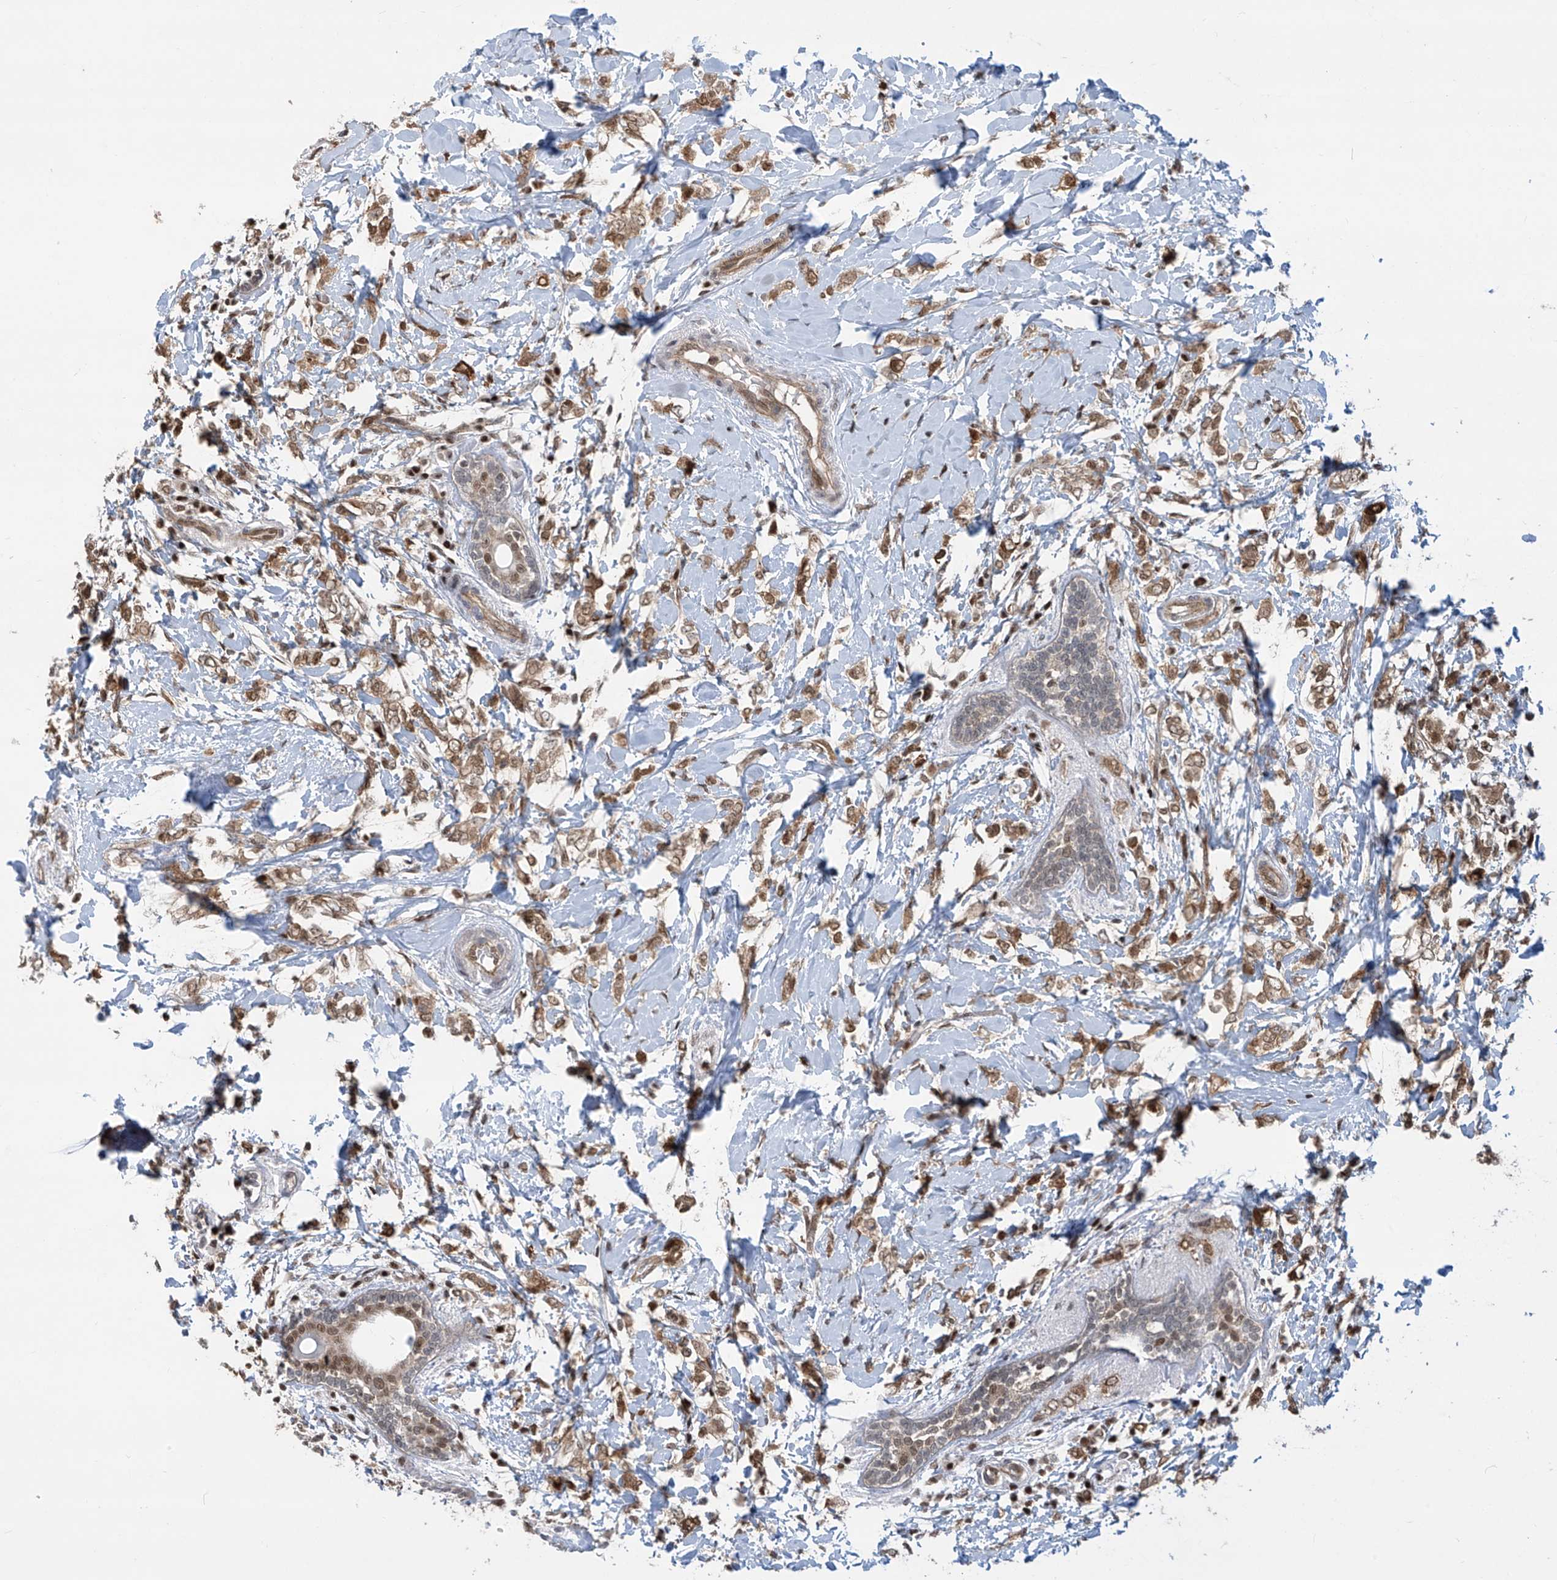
{"staining": {"intensity": "moderate", "quantity": ">75%", "location": "cytoplasmic/membranous,nuclear"}, "tissue": "breast cancer", "cell_type": "Tumor cells", "image_type": "cancer", "snomed": [{"axis": "morphology", "description": "Normal tissue, NOS"}, {"axis": "morphology", "description": "Lobular carcinoma"}, {"axis": "topography", "description": "Breast"}], "caption": "Tumor cells display moderate cytoplasmic/membranous and nuclear positivity in about >75% of cells in breast cancer (lobular carcinoma).", "gene": "LAGE3", "patient": {"sex": "female", "age": 47}}